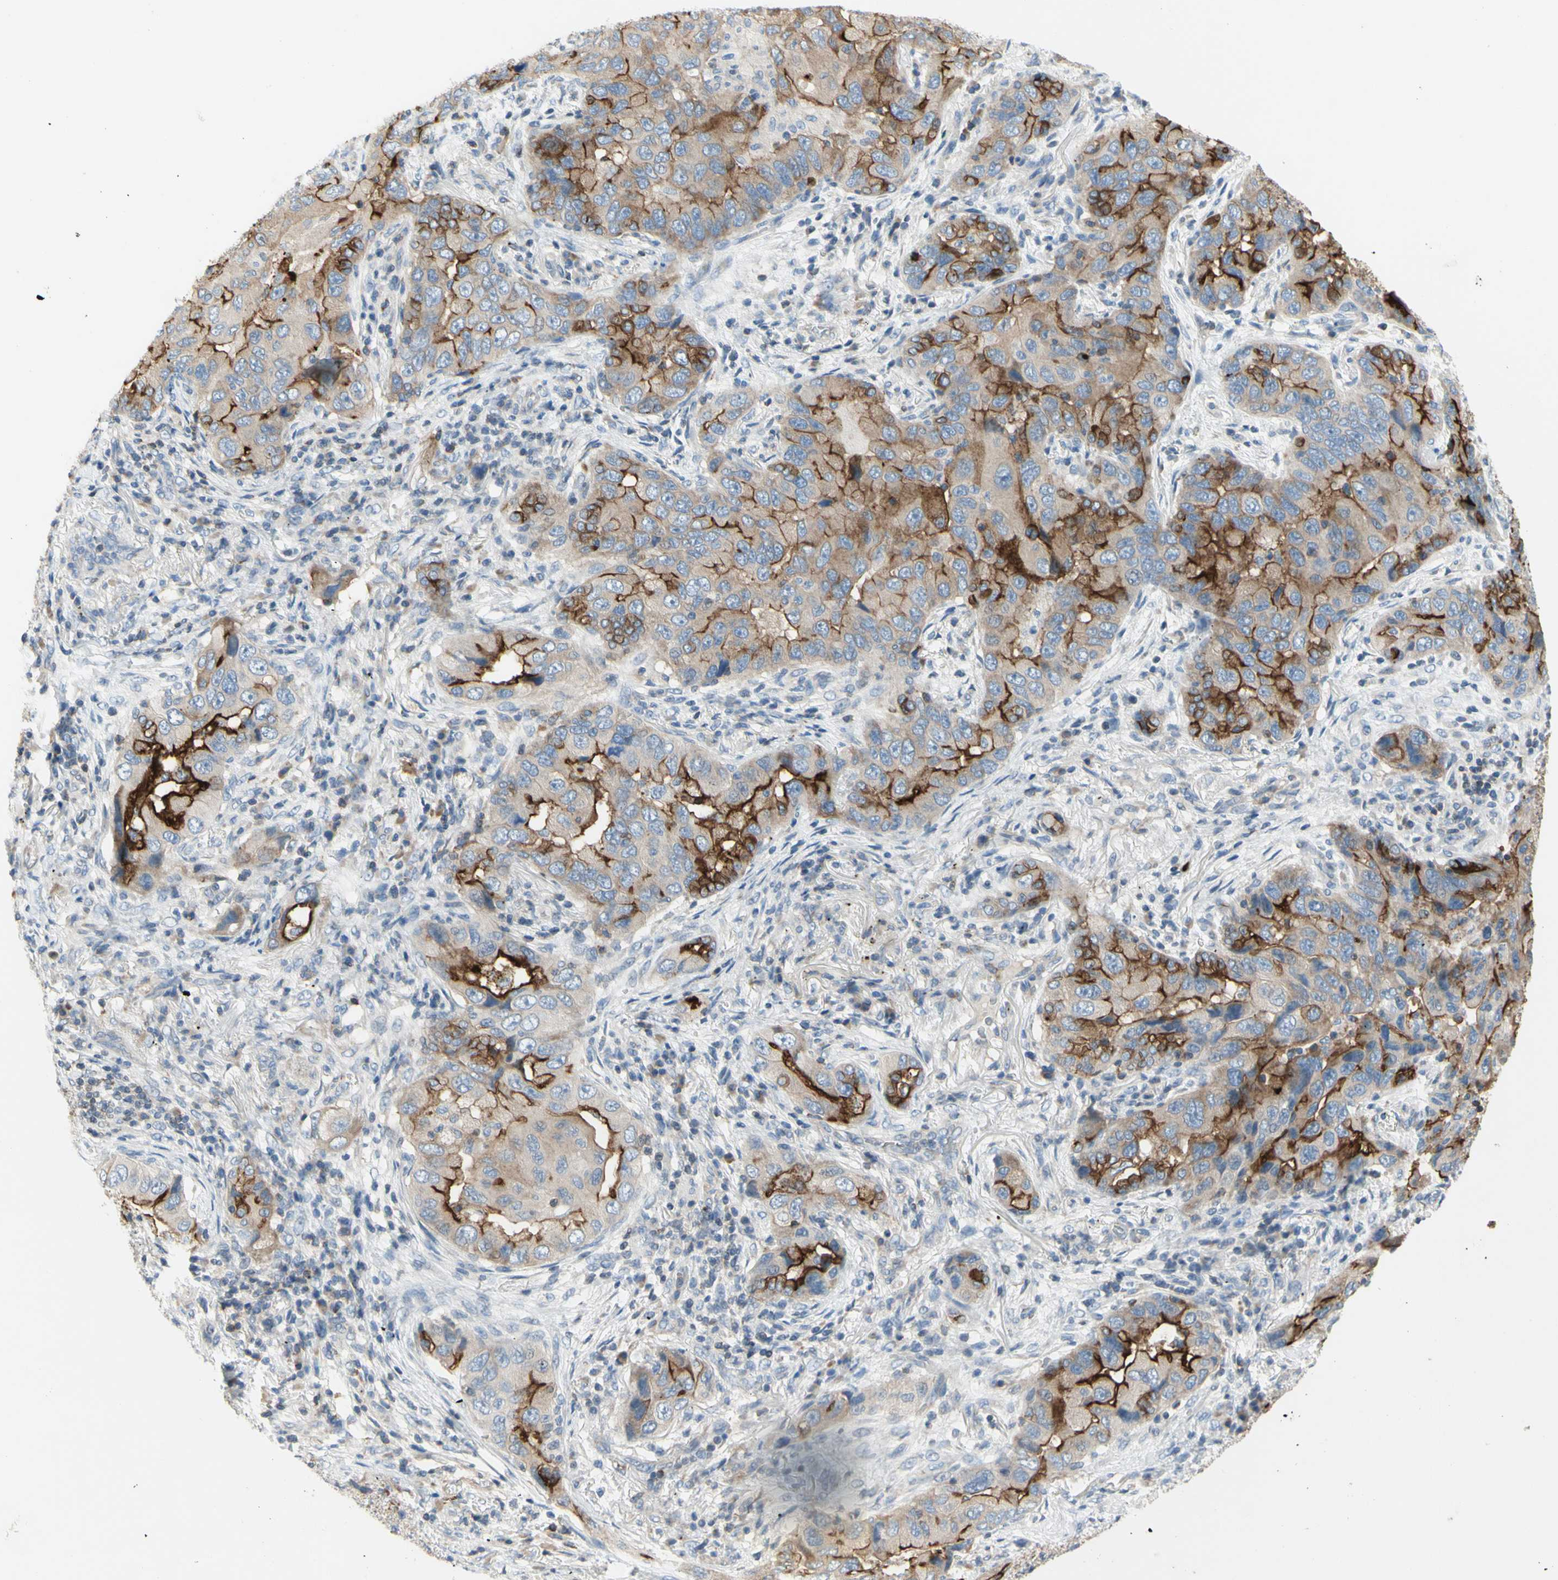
{"staining": {"intensity": "moderate", "quantity": ">75%", "location": "cytoplasmic/membranous"}, "tissue": "lung cancer", "cell_type": "Tumor cells", "image_type": "cancer", "snomed": [{"axis": "morphology", "description": "Adenocarcinoma, NOS"}, {"axis": "topography", "description": "Lung"}], "caption": "Approximately >75% of tumor cells in human lung cancer (adenocarcinoma) display moderate cytoplasmic/membranous protein positivity as visualized by brown immunohistochemical staining.", "gene": "MUC1", "patient": {"sex": "female", "age": 65}}